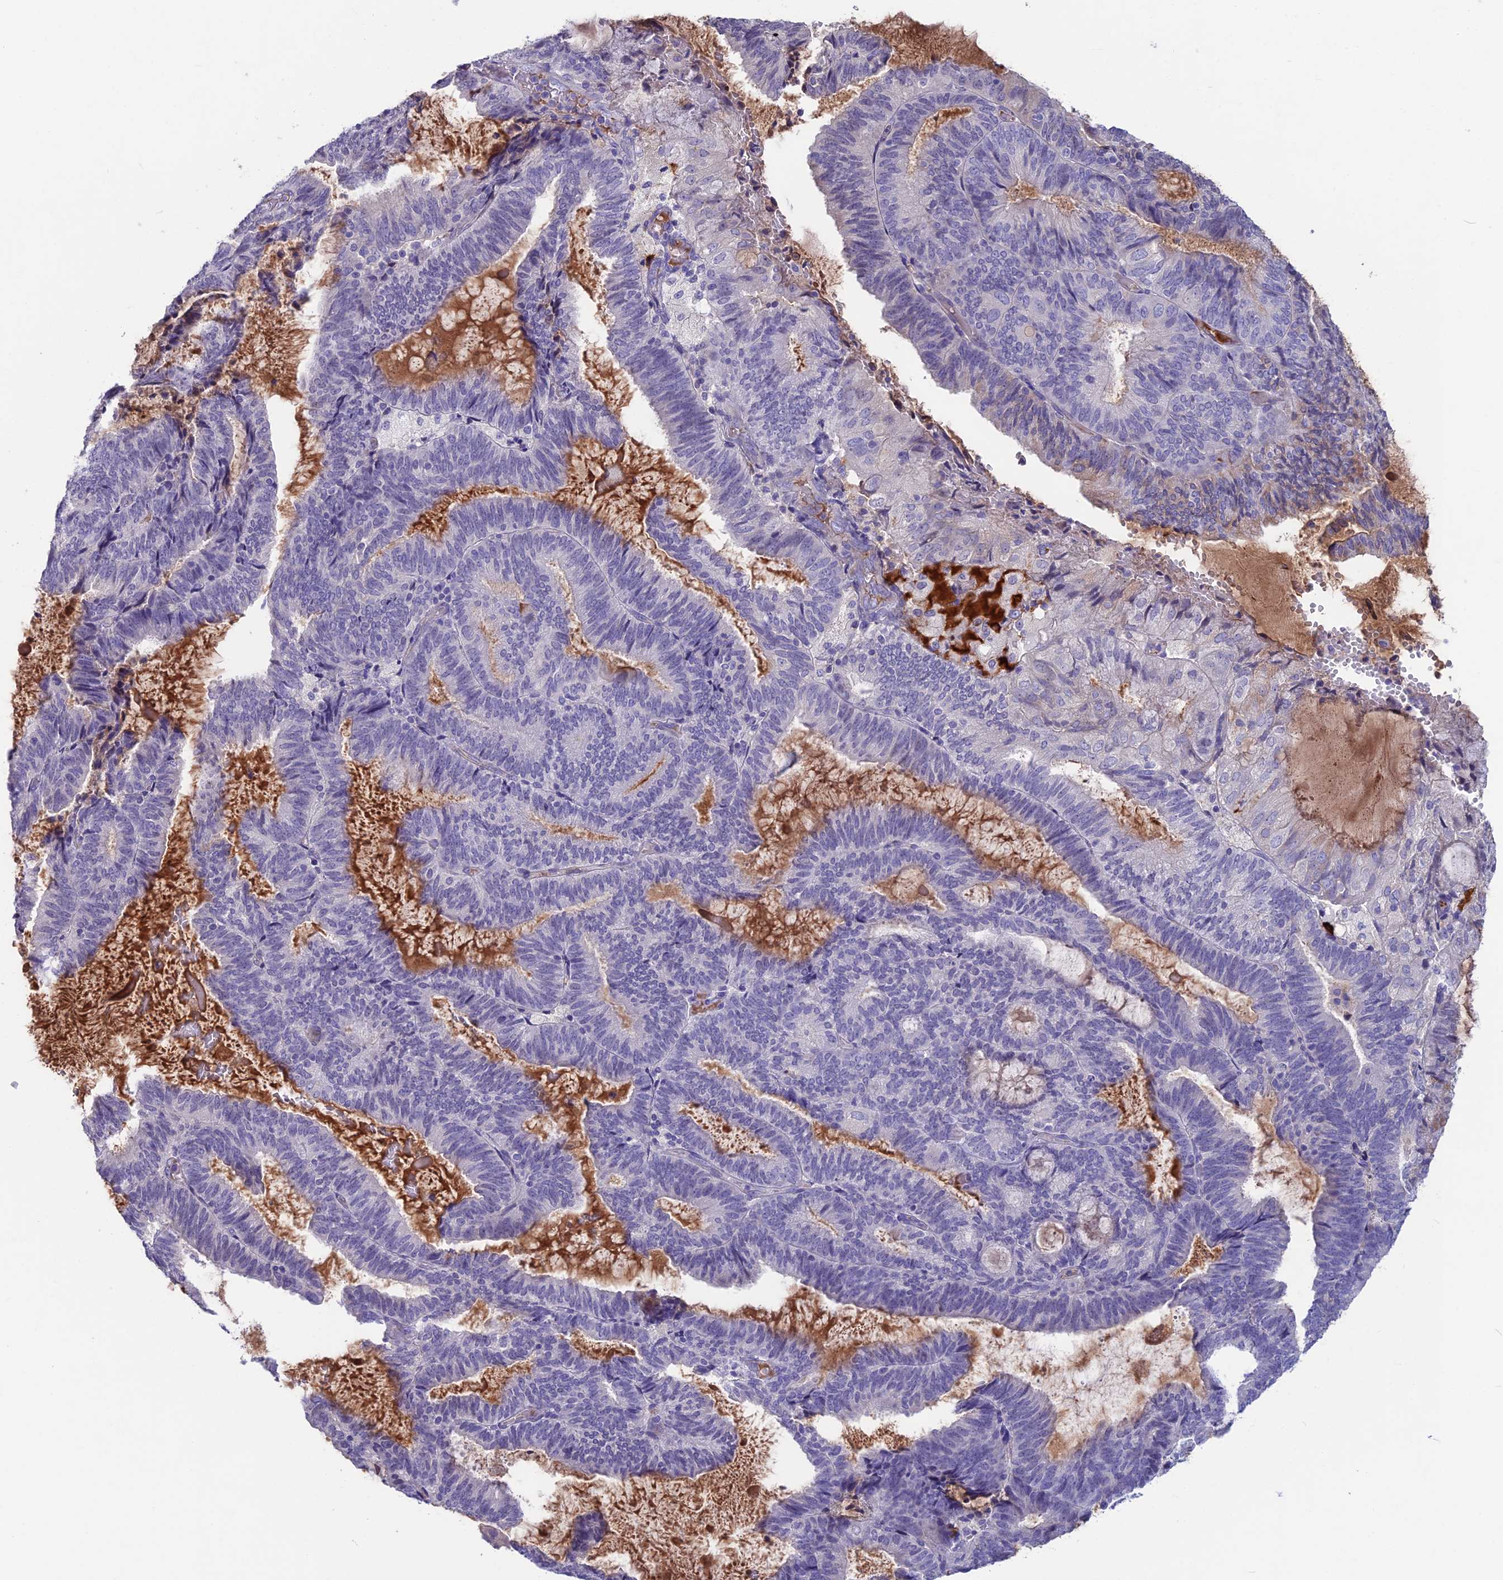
{"staining": {"intensity": "negative", "quantity": "none", "location": "none"}, "tissue": "endometrial cancer", "cell_type": "Tumor cells", "image_type": "cancer", "snomed": [{"axis": "morphology", "description": "Adenocarcinoma, NOS"}, {"axis": "topography", "description": "Endometrium"}], "caption": "Tumor cells are negative for protein expression in human endometrial cancer.", "gene": "SNAP91", "patient": {"sex": "female", "age": 81}}